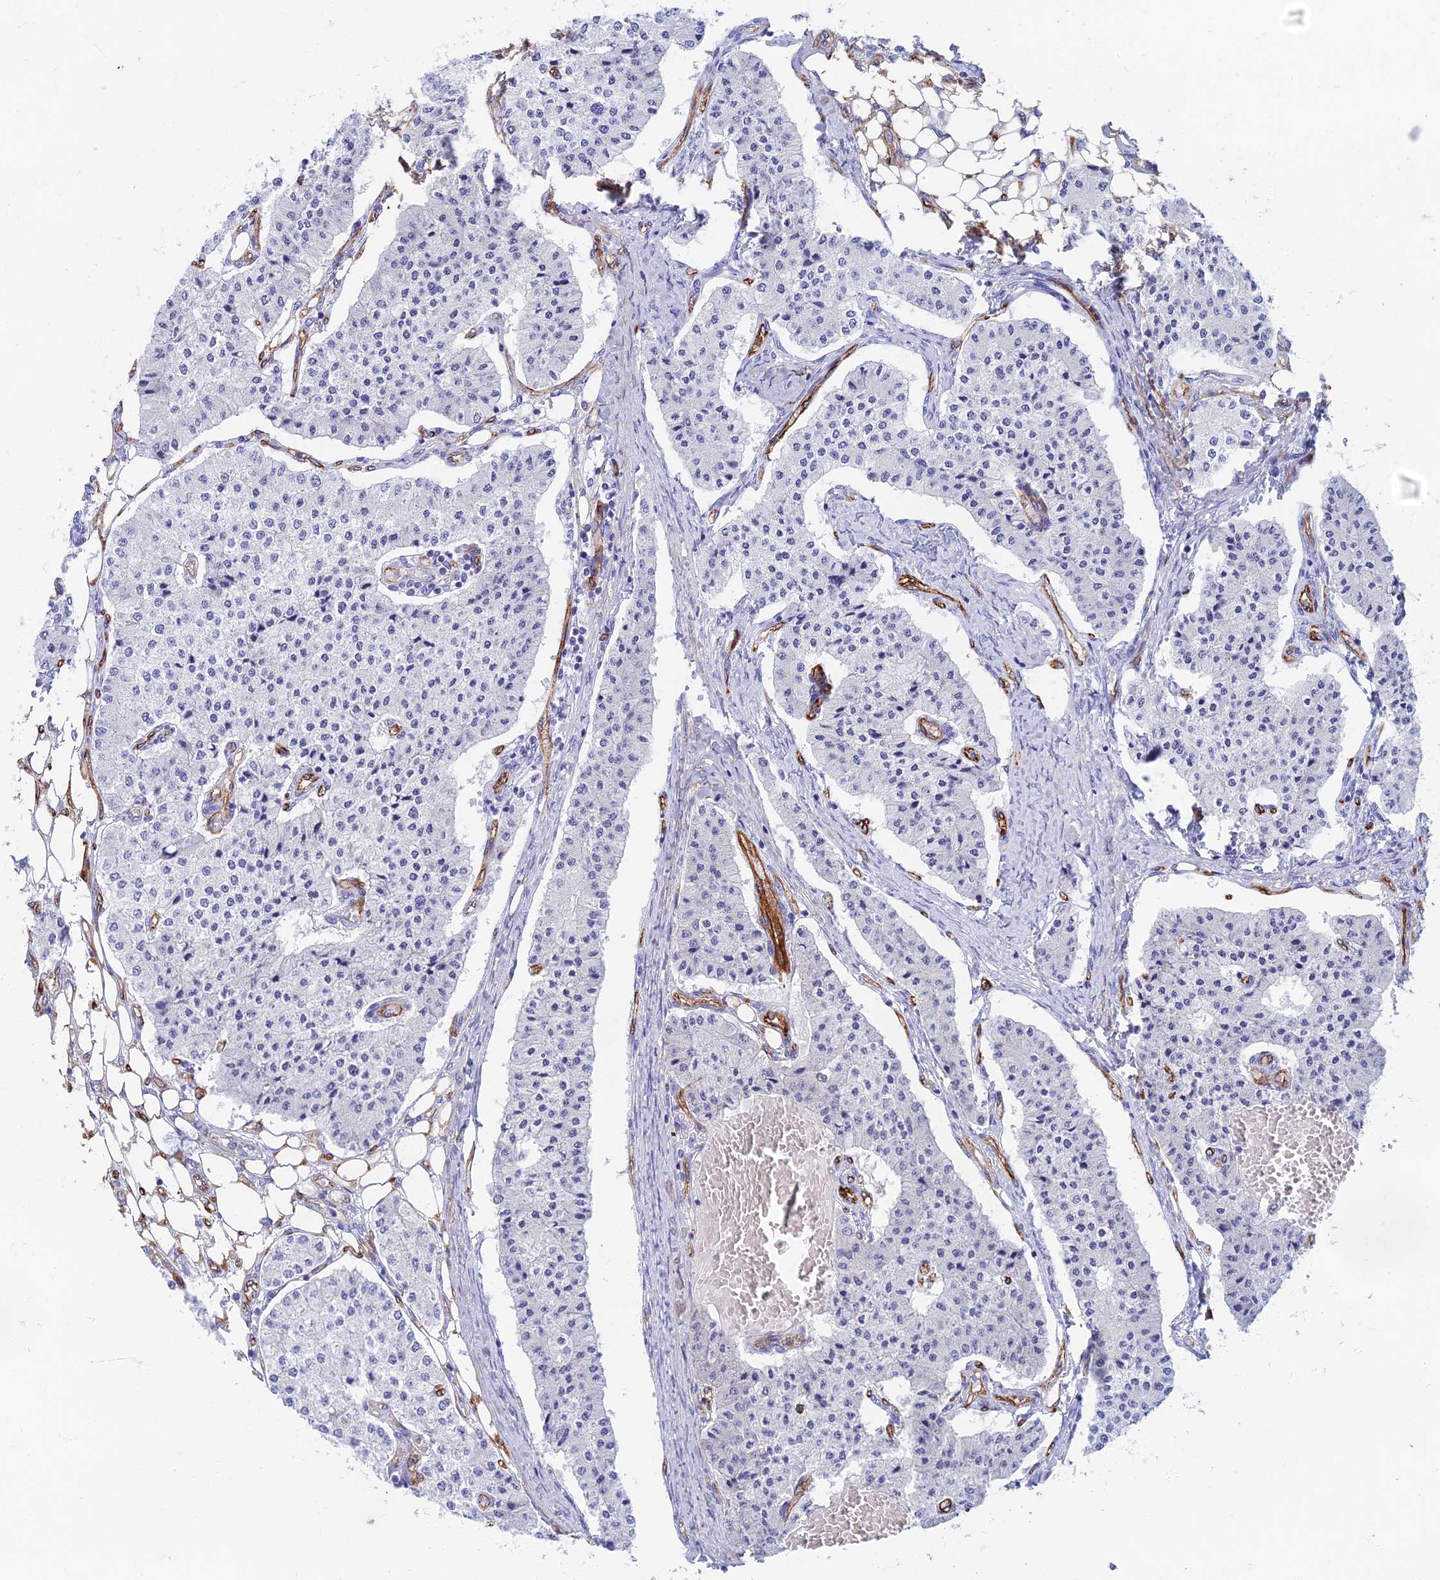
{"staining": {"intensity": "negative", "quantity": "none", "location": "none"}, "tissue": "carcinoid", "cell_type": "Tumor cells", "image_type": "cancer", "snomed": [{"axis": "morphology", "description": "Carcinoid, malignant, NOS"}, {"axis": "topography", "description": "Colon"}], "caption": "Tumor cells show no significant positivity in carcinoid.", "gene": "ETFRF1", "patient": {"sex": "female", "age": 52}}